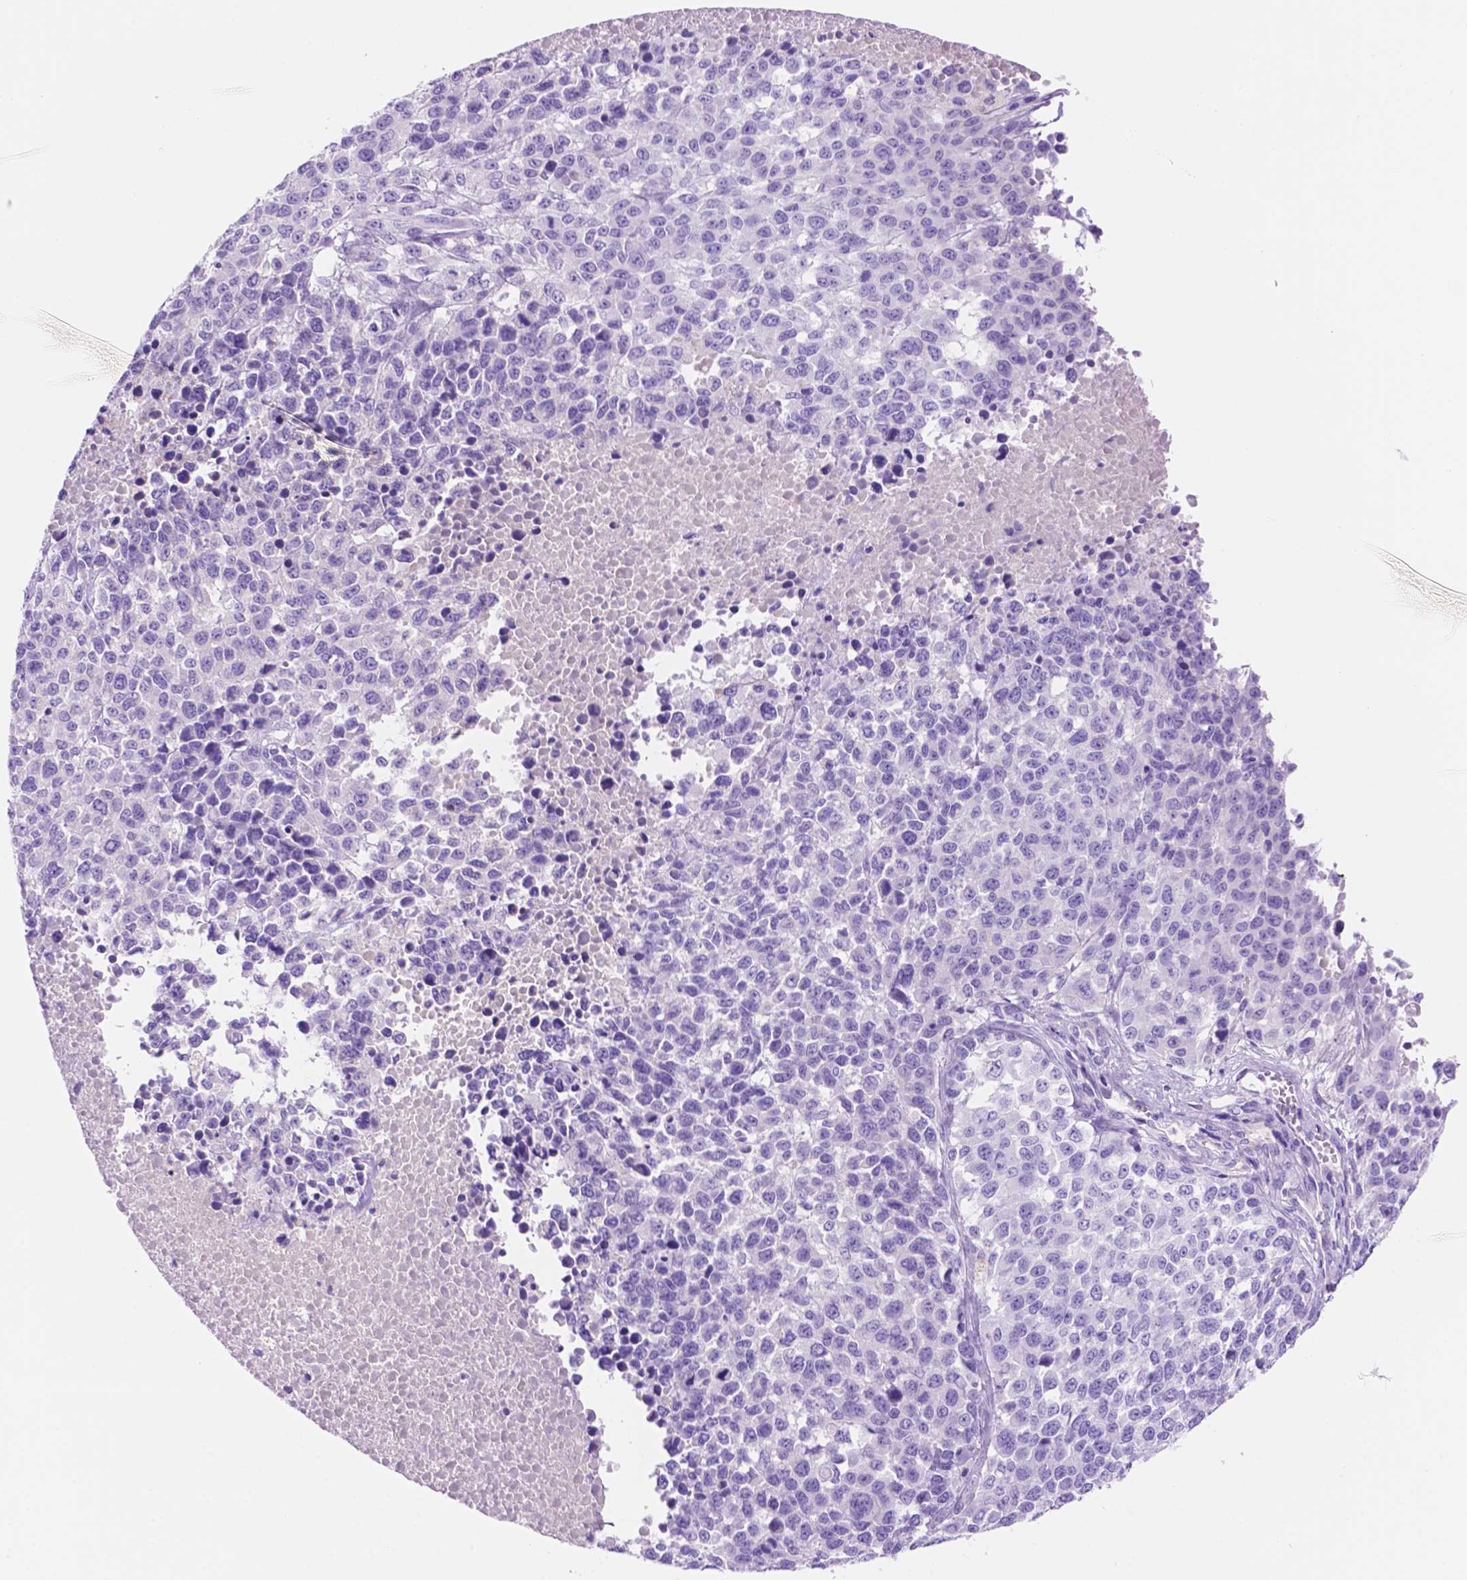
{"staining": {"intensity": "negative", "quantity": "none", "location": "none"}, "tissue": "melanoma", "cell_type": "Tumor cells", "image_type": "cancer", "snomed": [{"axis": "morphology", "description": "Malignant melanoma, Metastatic site"}, {"axis": "topography", "description": "Skin"}], "caption": "Histopathology image shows no significant protein staining in tumor cells of malignant melanoma (metastatic site).", "gene": "FOXB2", "patient": {"sex": "male", "age": 84}}